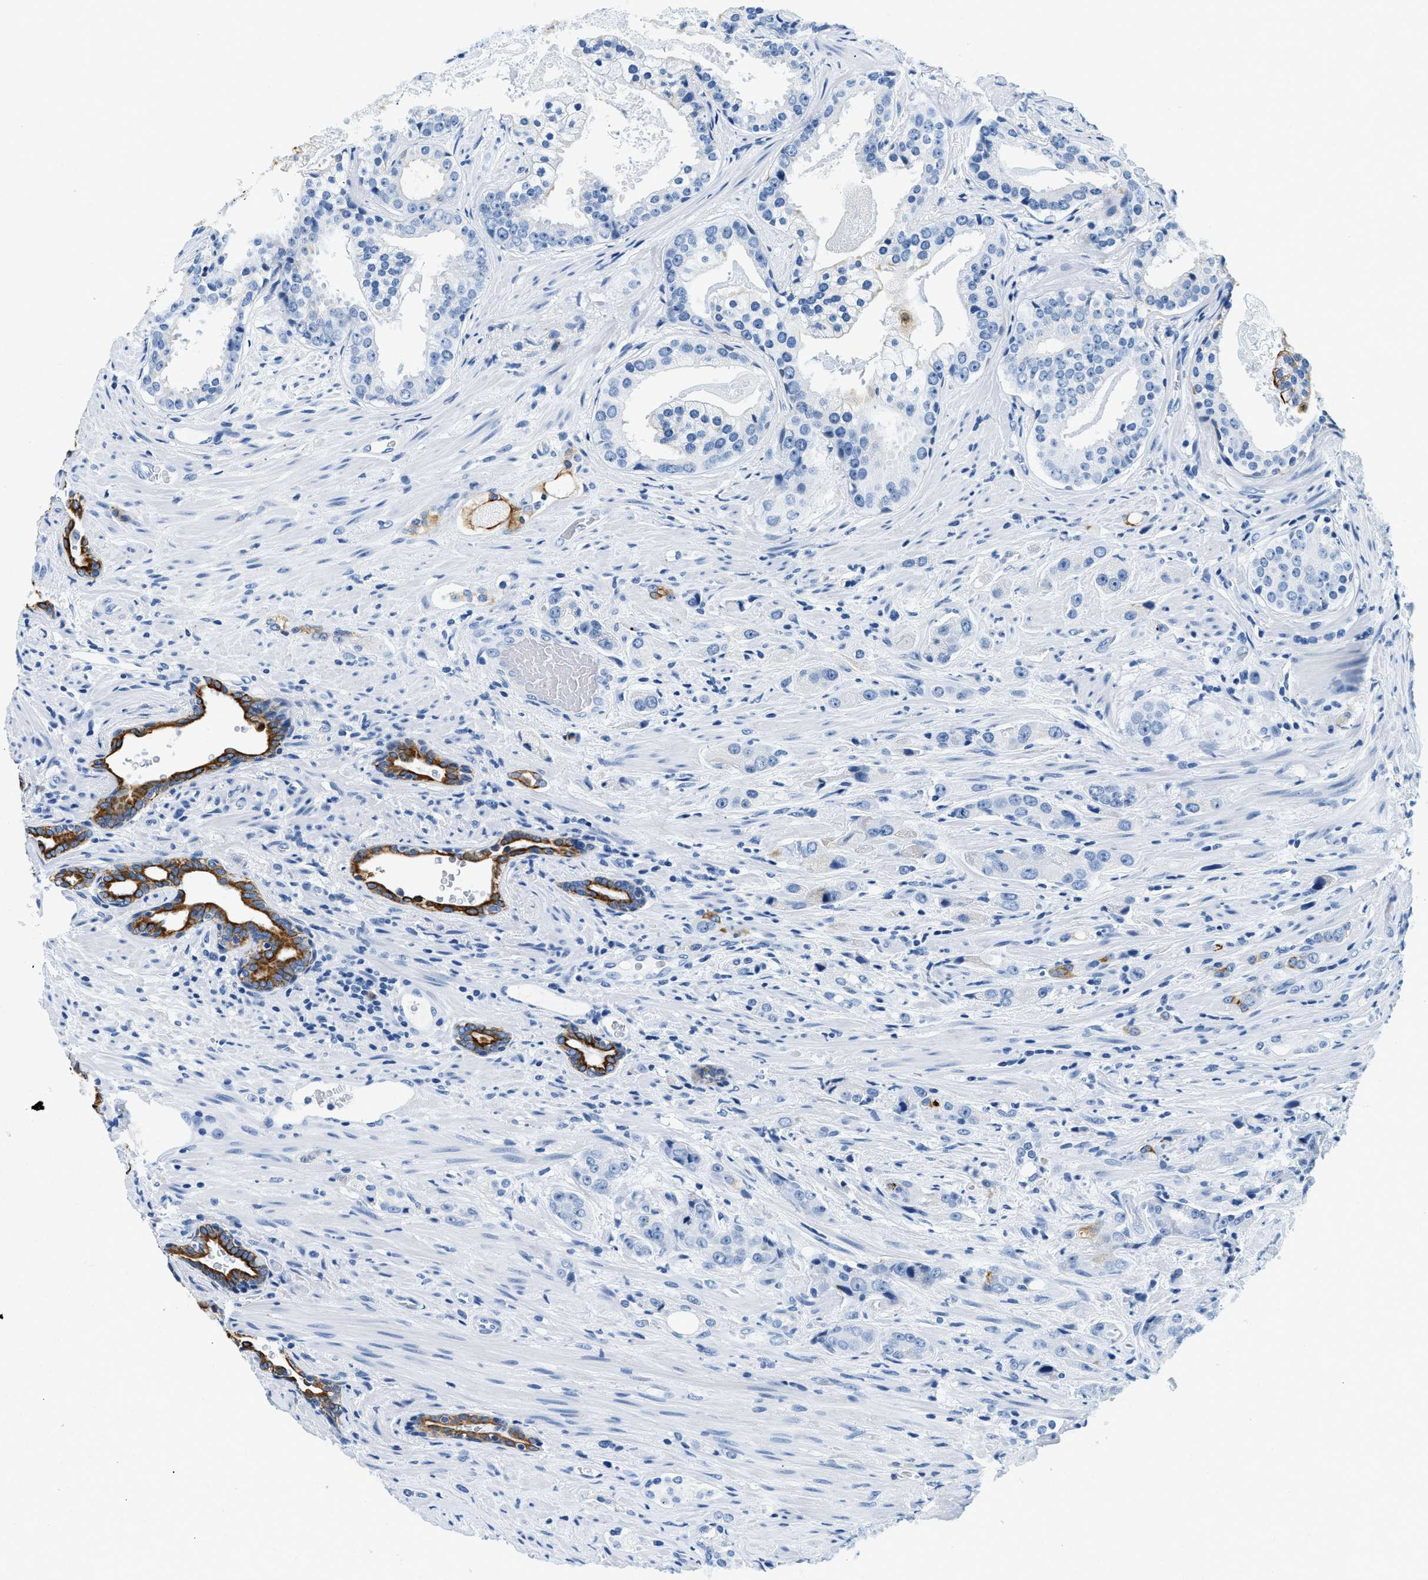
{"staining": {"intensity": "negative", "quantity": "none", "location": "none"}, "tissue": "prostate cancer", "cell_type": "Tumor cells", "image_type": "cancer", "snomed": [{"axis": "morphology", "description": "Adenocarcinoma, High grade"}, {"axis": "topography", "description": "Prostate"}], "caption": "IHC of human prostate cancer (high-grade adenocarcinoma) displays no expression in tumor cells.", "gene": "STXBP2", "patient": {"sex": "male", "age": 71}}